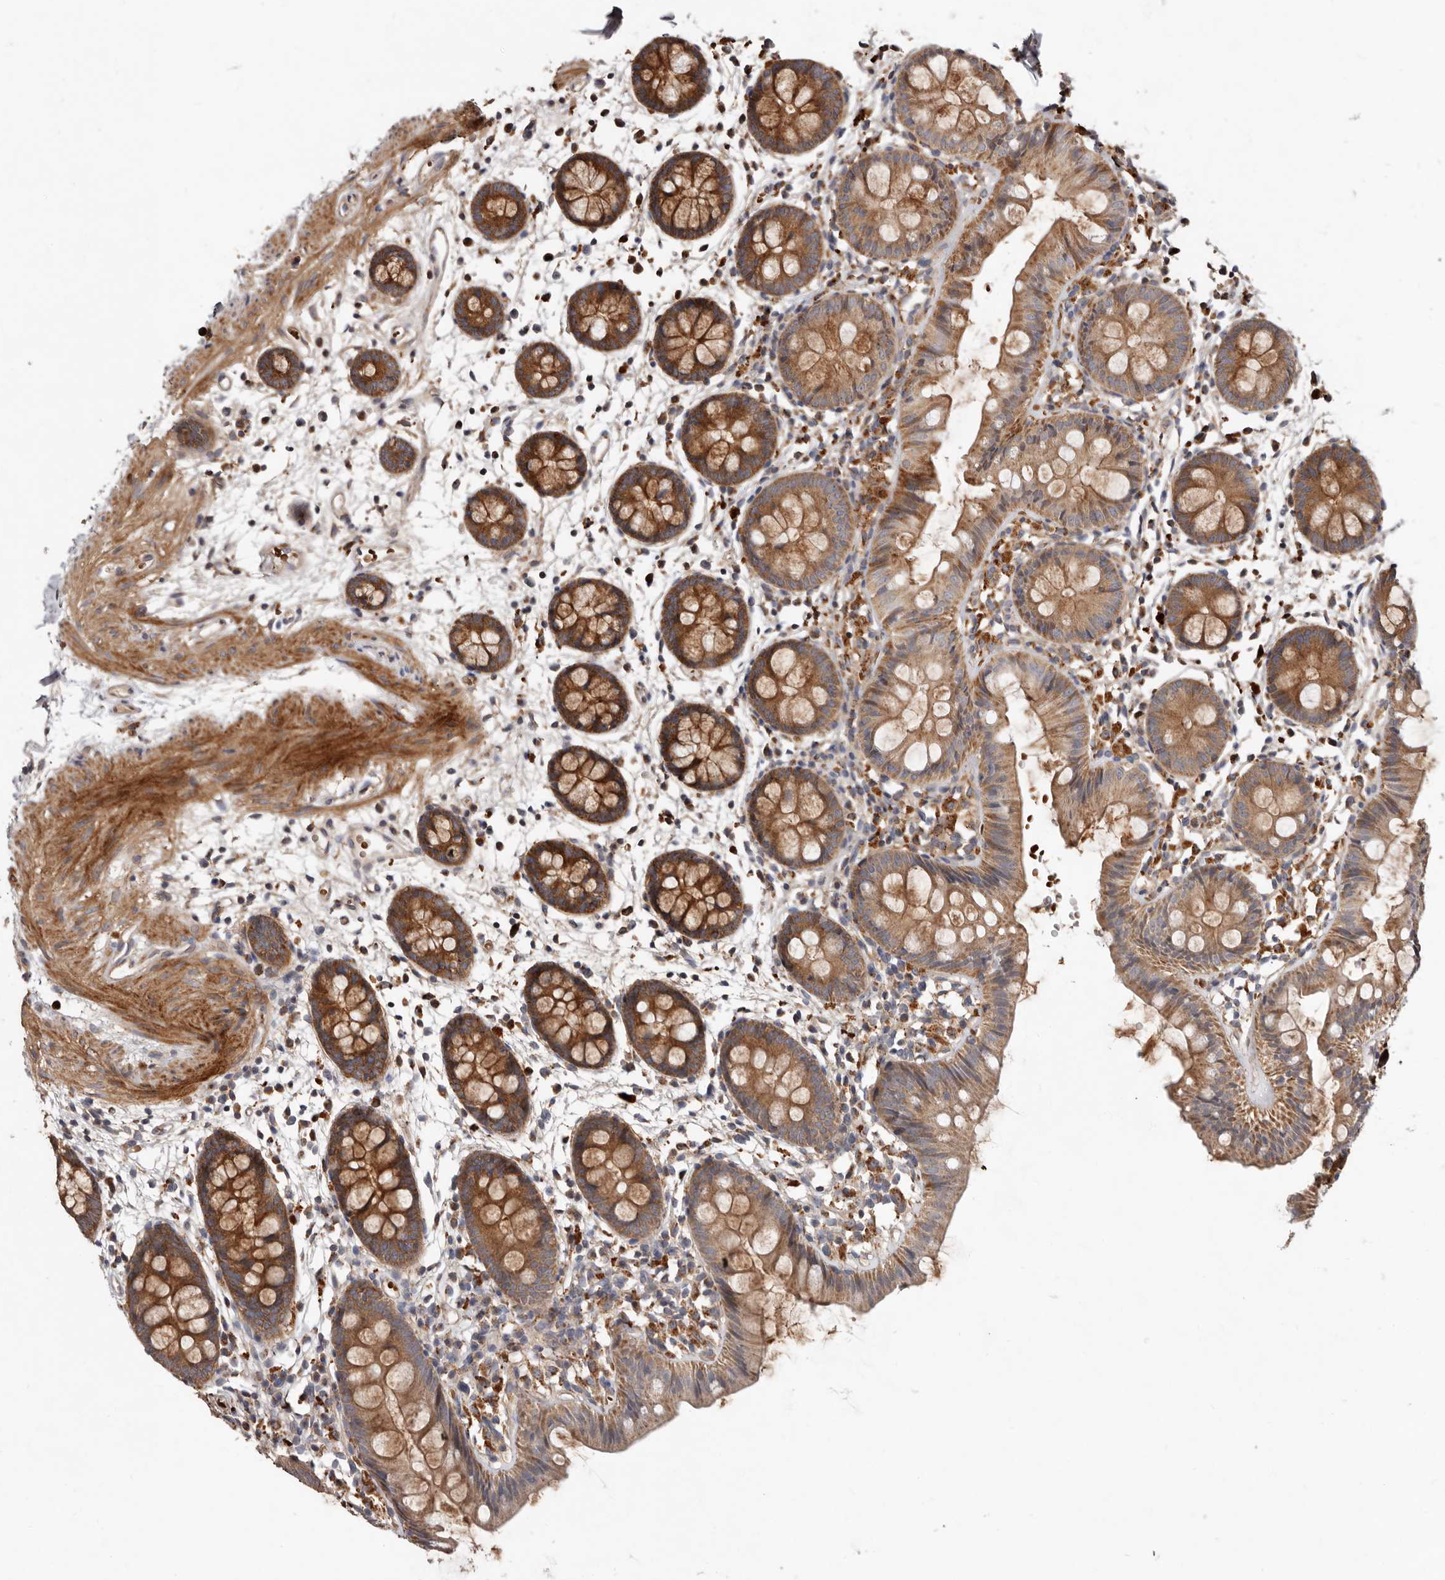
{"staining": {"intensity": "moderate", "quantity": "25%-75%", "location": "cytoplasmic/membranous"}, "tissue": "colon", "cell_type": "Endothelial cells", "image_type": "normal", "snomed": [{"axis": "morphology", "description": "Normal tissue, NOS"}, {"axis": "topography", "description": "Colon"}], "caption": "Immunohistochemistry (IHC) histopathology image of unremarkable colon: human colon stained using immunohistochemistry displays medium levels of moderate protein expression localized specifically in the cytoplasmic/membranous of endothelial cells, appearing as a cytoplasmic/membranous brown color.", "gene": "GOT1L1", "patient": {"sex": "male", "age": 56}}